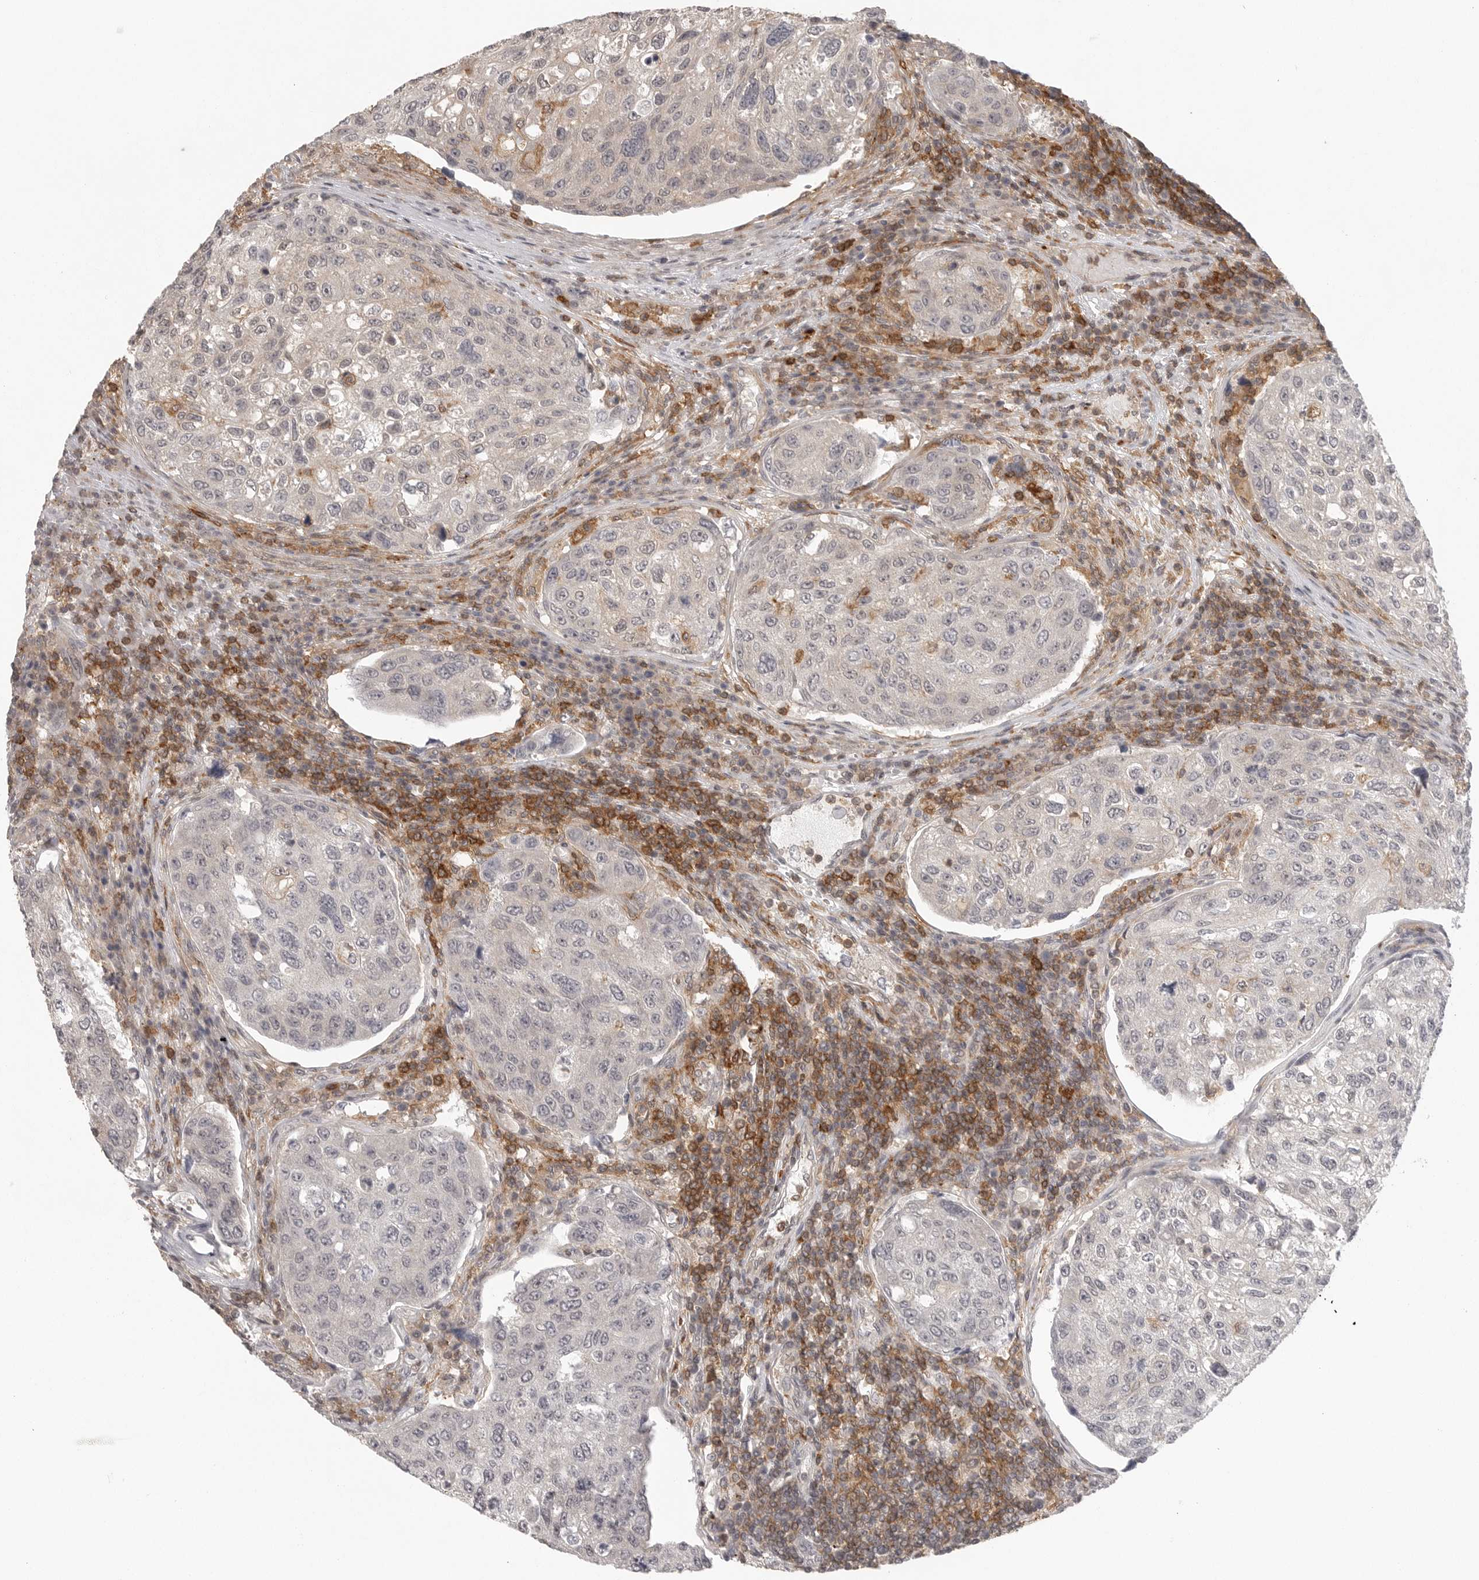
{"staining": {"intensity": "weak", "quantity": "<25%", "location": "cytoplasmic/membranous"}, "tissue": "urothelial cancer", "cell_type": "Tumor cells", "image_type": "cancer", "snomed": [{"axis": "morphology", "description": "Urothelial carcinoma, High grade"}, {"axis": "topography", "description": "Lymph node"}, {"axis": "topography", "description": "Urinary bladder"}], "caption": "There is no significant positivity in tumor cells of high-grade urothelial carcinoma.", "gene": "DBNL", "patient": {"sex": "male", "age": 51}}